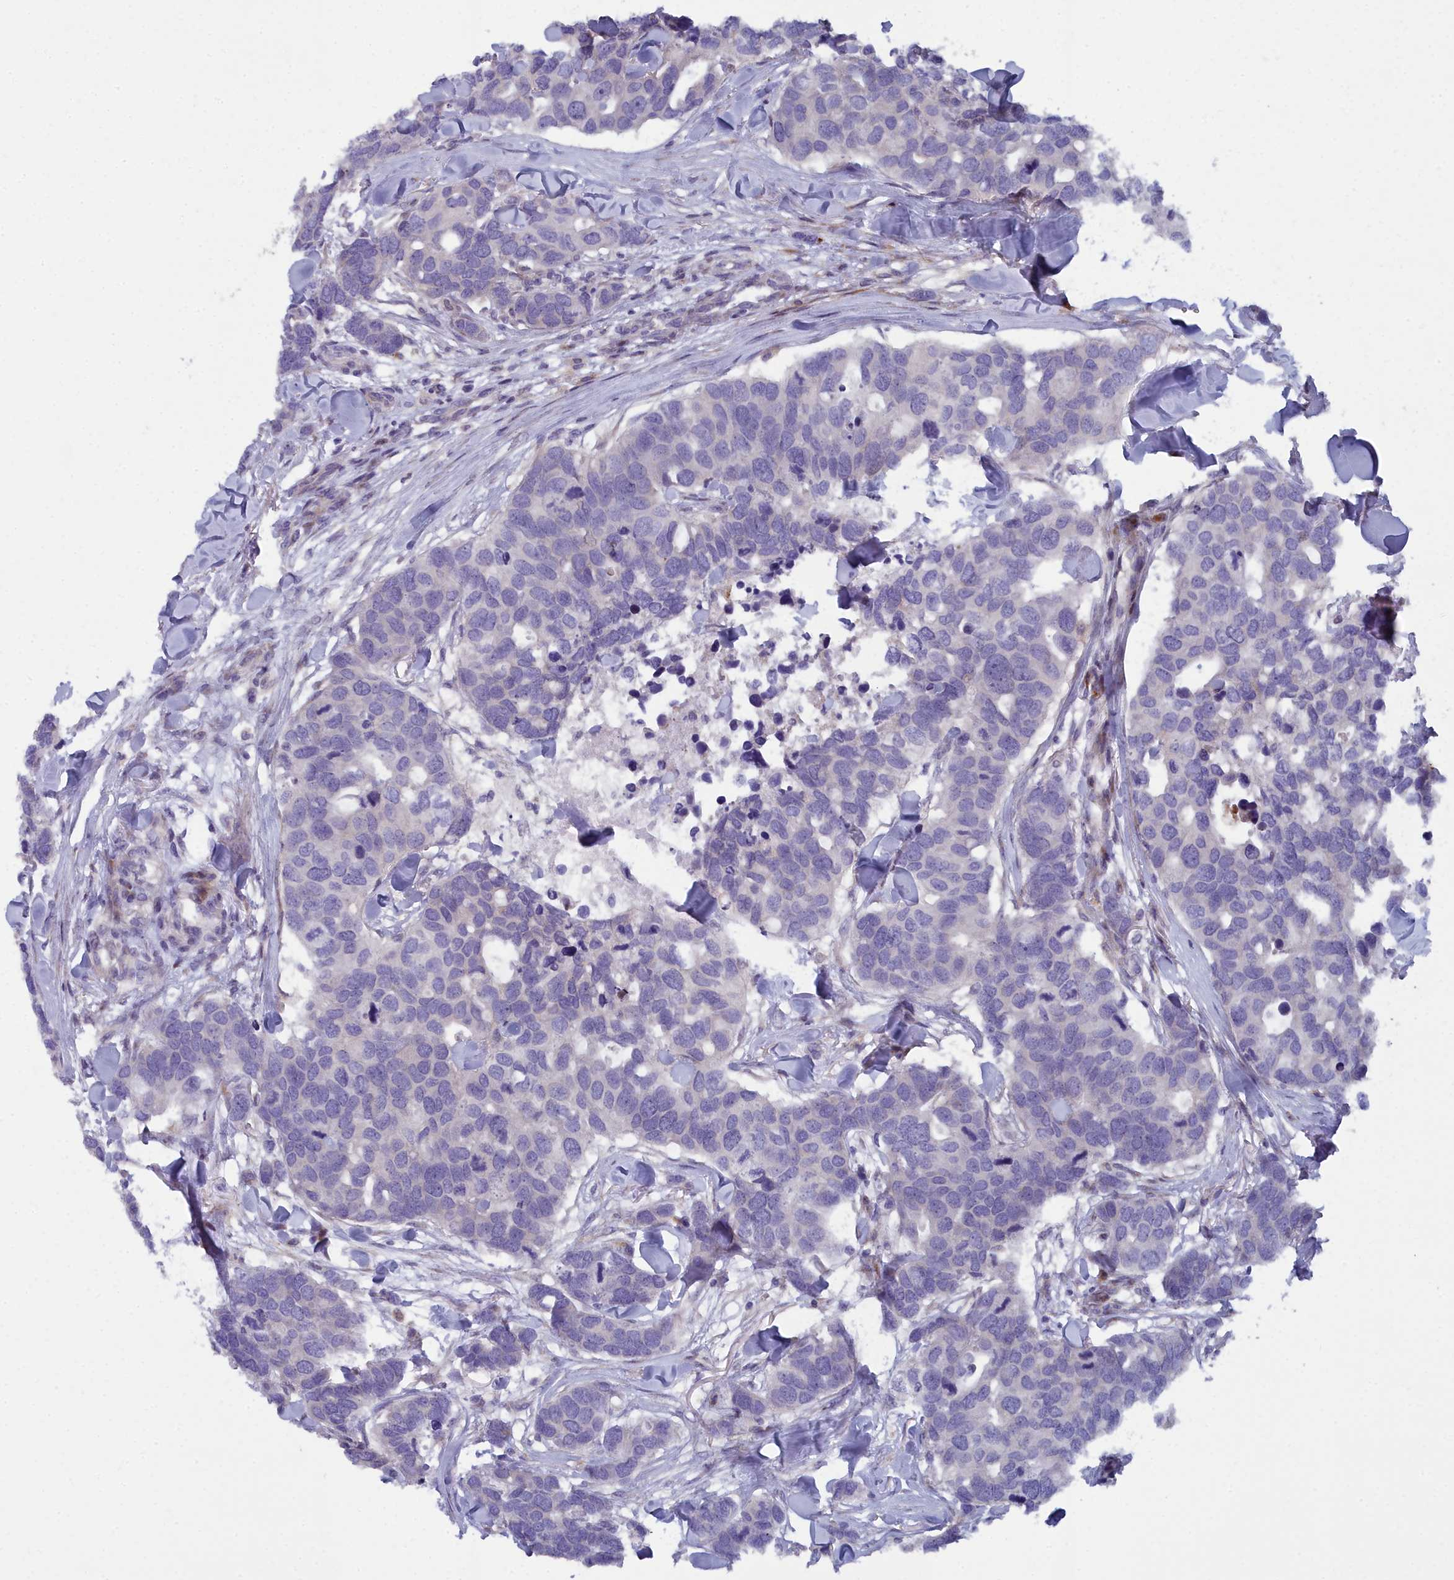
{"staining": {"intensity": "negative", "quantity": "none", "location": "none"}, "tissue": "breast cancer", "cell_type": "Tumor cells", "image_type": "cancer", "snomed": [{"axis": "morphology", "description": "Duct carcinoma"}, {"axis": "topography", "description": "Breast"}], "caption": "The histopathology image demonstrates no significant expression in tumor cells of infiltrating ductal carcinoma (breast).", "gene": "B9D2", "patient": {"sex": "female", "age": 83}}